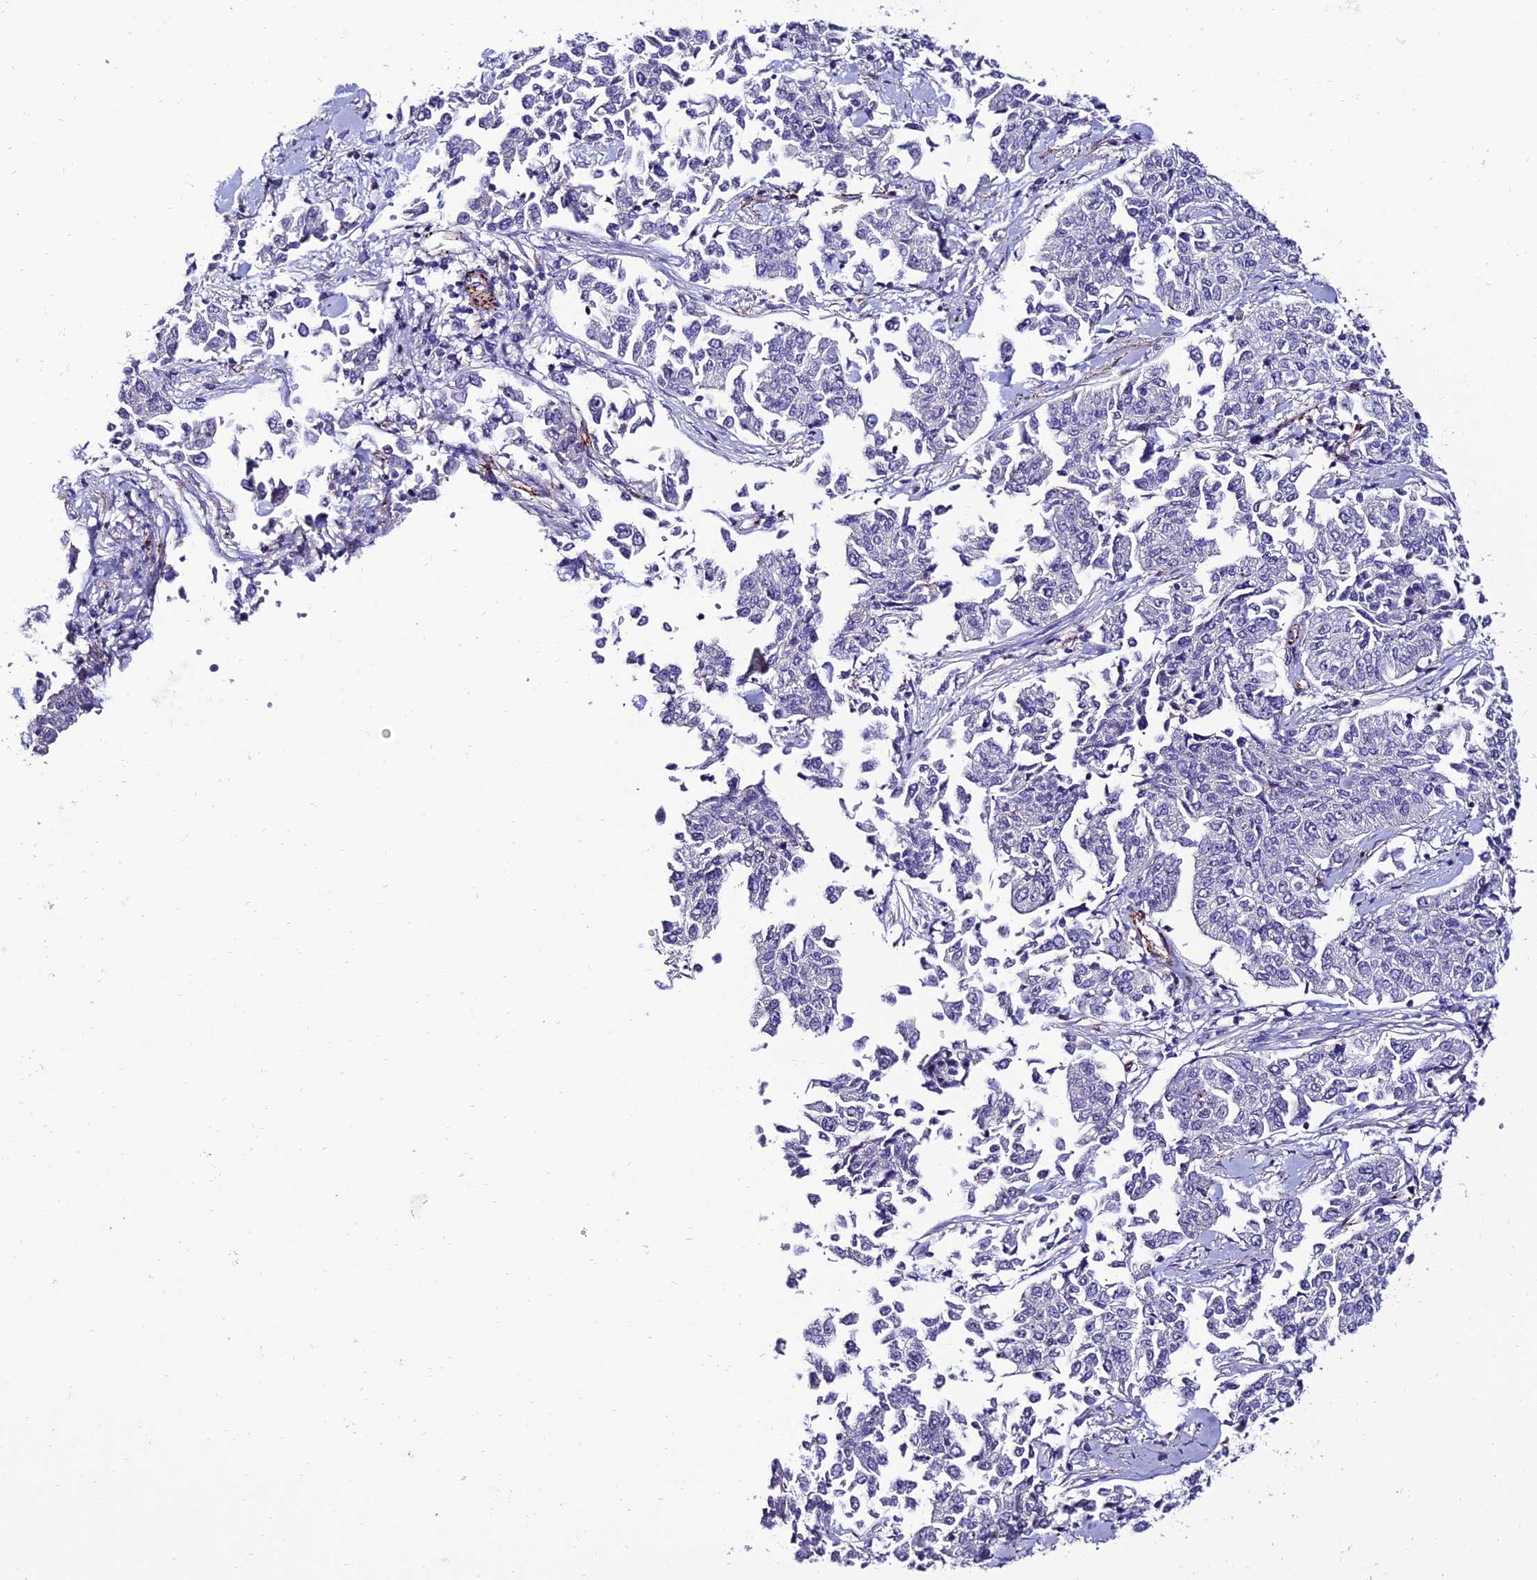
{"staining": {"intensity": "negative", "quantity": "none", "location": "none"}, "tissue": "cervical cancer", "cell_type": "Tumor cells", "image_type": "cancer", "snomed": [{"axis": "morphology", "description": "Squamous cell carcinoma, NOS"}, {"axis": "topography", "description": "Cervix"}], "caption": "There is no significant expression in tumor cells of cervical squamous cell carcinoma.", "gene": "ALDH3B2", "patient": {"sex": "female", "age": 35}}